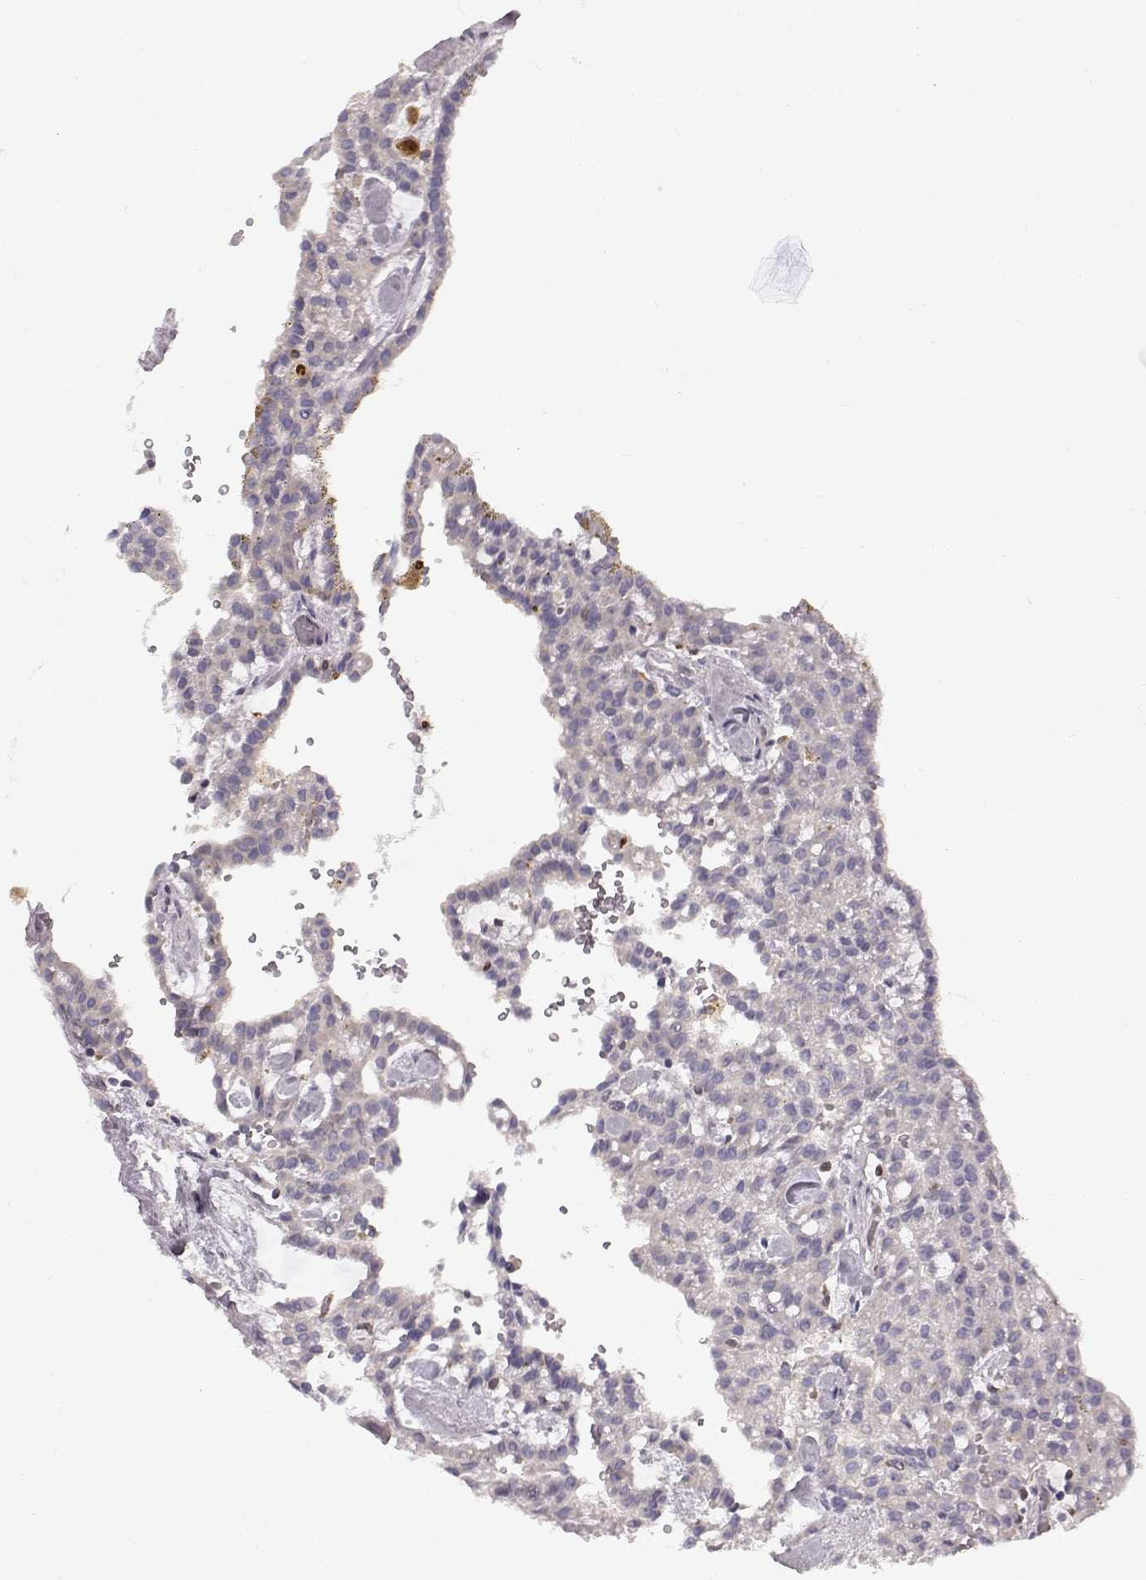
{"staining": {"intensity": "negative", "quantity": "none", "location": "none"}, "tissue": "renal cancer", "cell_type": "Tumor cells", "image_type": "cancer", "snomed": [{"axis": "morphology", "description": "Adenocarcinoma, NOS"}, {"axis": "topography", "description": "Kidney"}], "caption": "The IHC histopathology image has no significant staining in tumor cells of adenocarcinoma (renal) tissue. (IHC, brightfield microscopy, high magnification).", "gene": "SPAG17", "patient": {"sex": "male", "age": 63}}